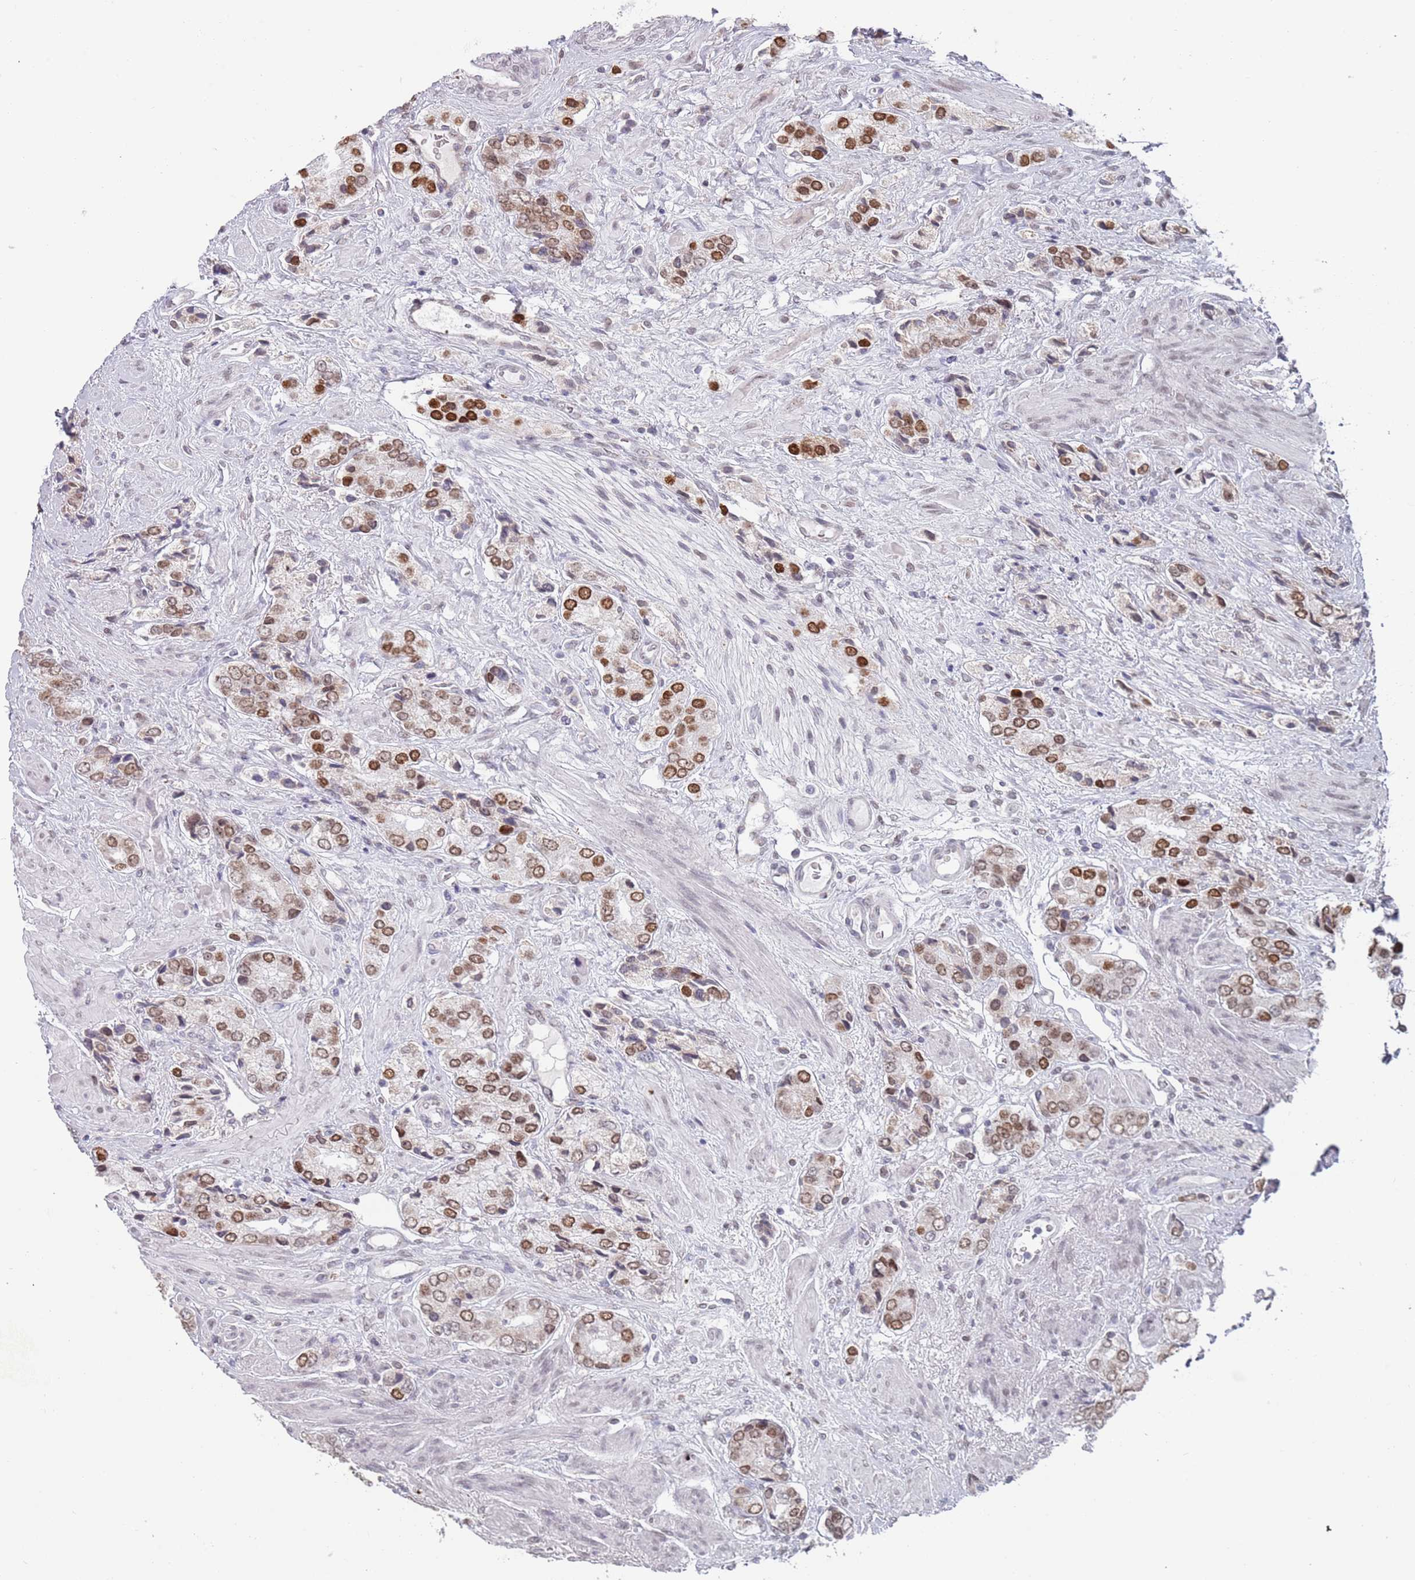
{"staining": {"intensity": "strong", "quantity": "25%-75%", "location": "nuclear"}, "tissue": "prostate cancer", "cell_type": "Tumor cells", "image_type": "cancer", "snomed": [{"axis": "morphology", "description": "Adenocarcinoma, High grade"}, {"axis": "topography", "description": "Prostate and seminal vesicle, NOS"}], "caption": "Immunohistochemical staining of prostate adenocarcinoma (high-grade) reveals high levels of strong nuclear protein staining in about 25%-75% of tumor cells.", "gene": "MFSD12", "patient": {"sex": "male", "age": 64}}